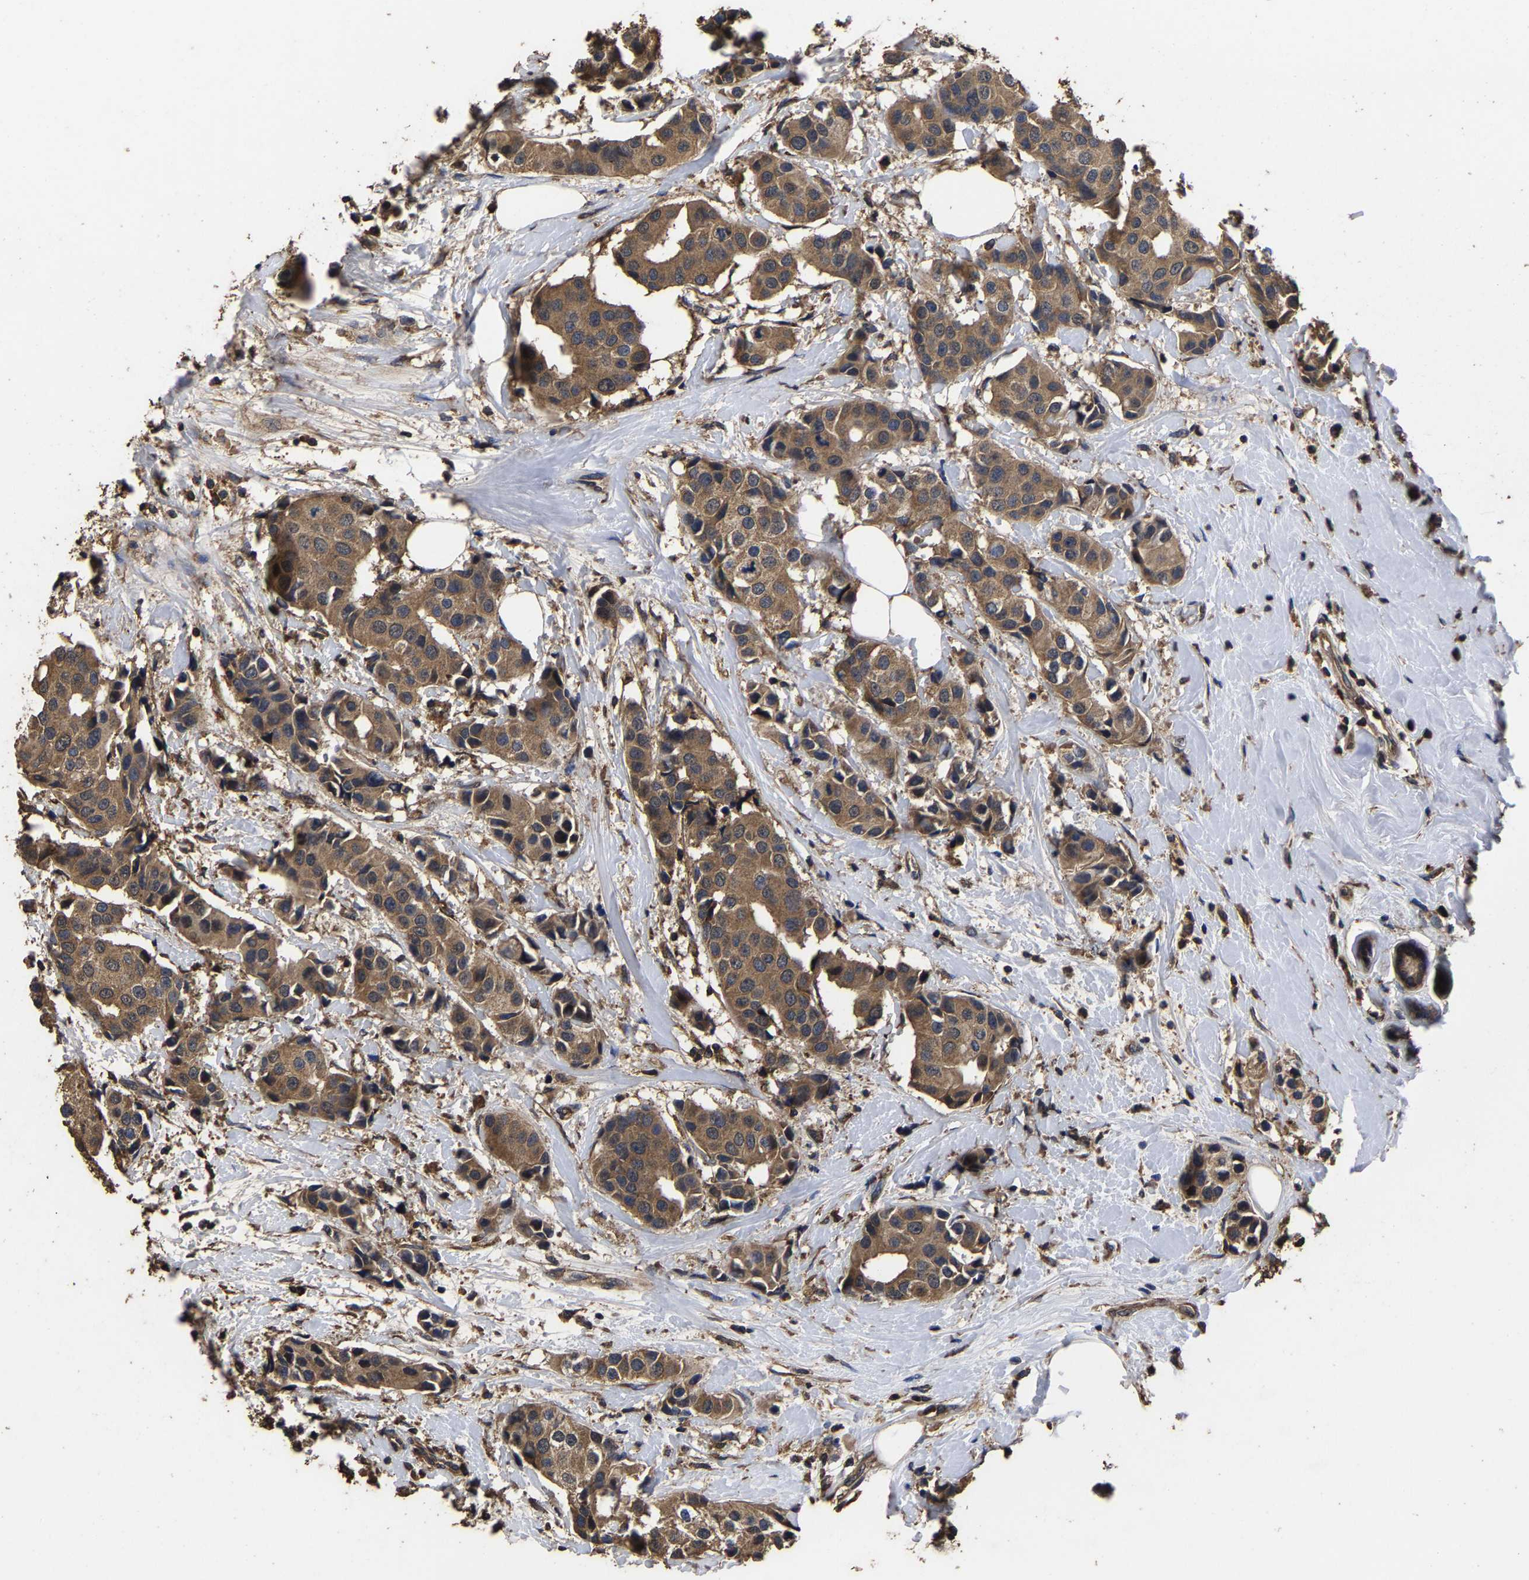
{"staining": {"intensity": "moderate", "quantity": ">75%", "location": "cytoplasmic/membranous"}, "tissue": "breast cancer", "cell_type": "Tumor cells", "image_type": "cancer", "snomed": [{"axis": "morphology", "description": "Normal tissue, NOS"}, {"axis": "morphology", "description": "Duct carcinoma"}, {"axis": "topography", "description": "Breast"}], "caption": "High-power microscopy captured an immunohistochemistry photomicrograph of breast intraductal carcinoma, revealing moderate cytoplasmic/membranous expression in about >75% of tumor cells. The protein of interest is stained brown, and the nuclei are stained in blue (DAB IHC with brightfield microscopy, high magnification).", "gene": "ITCH", "patient": {"sex": "female", "age": 39}}